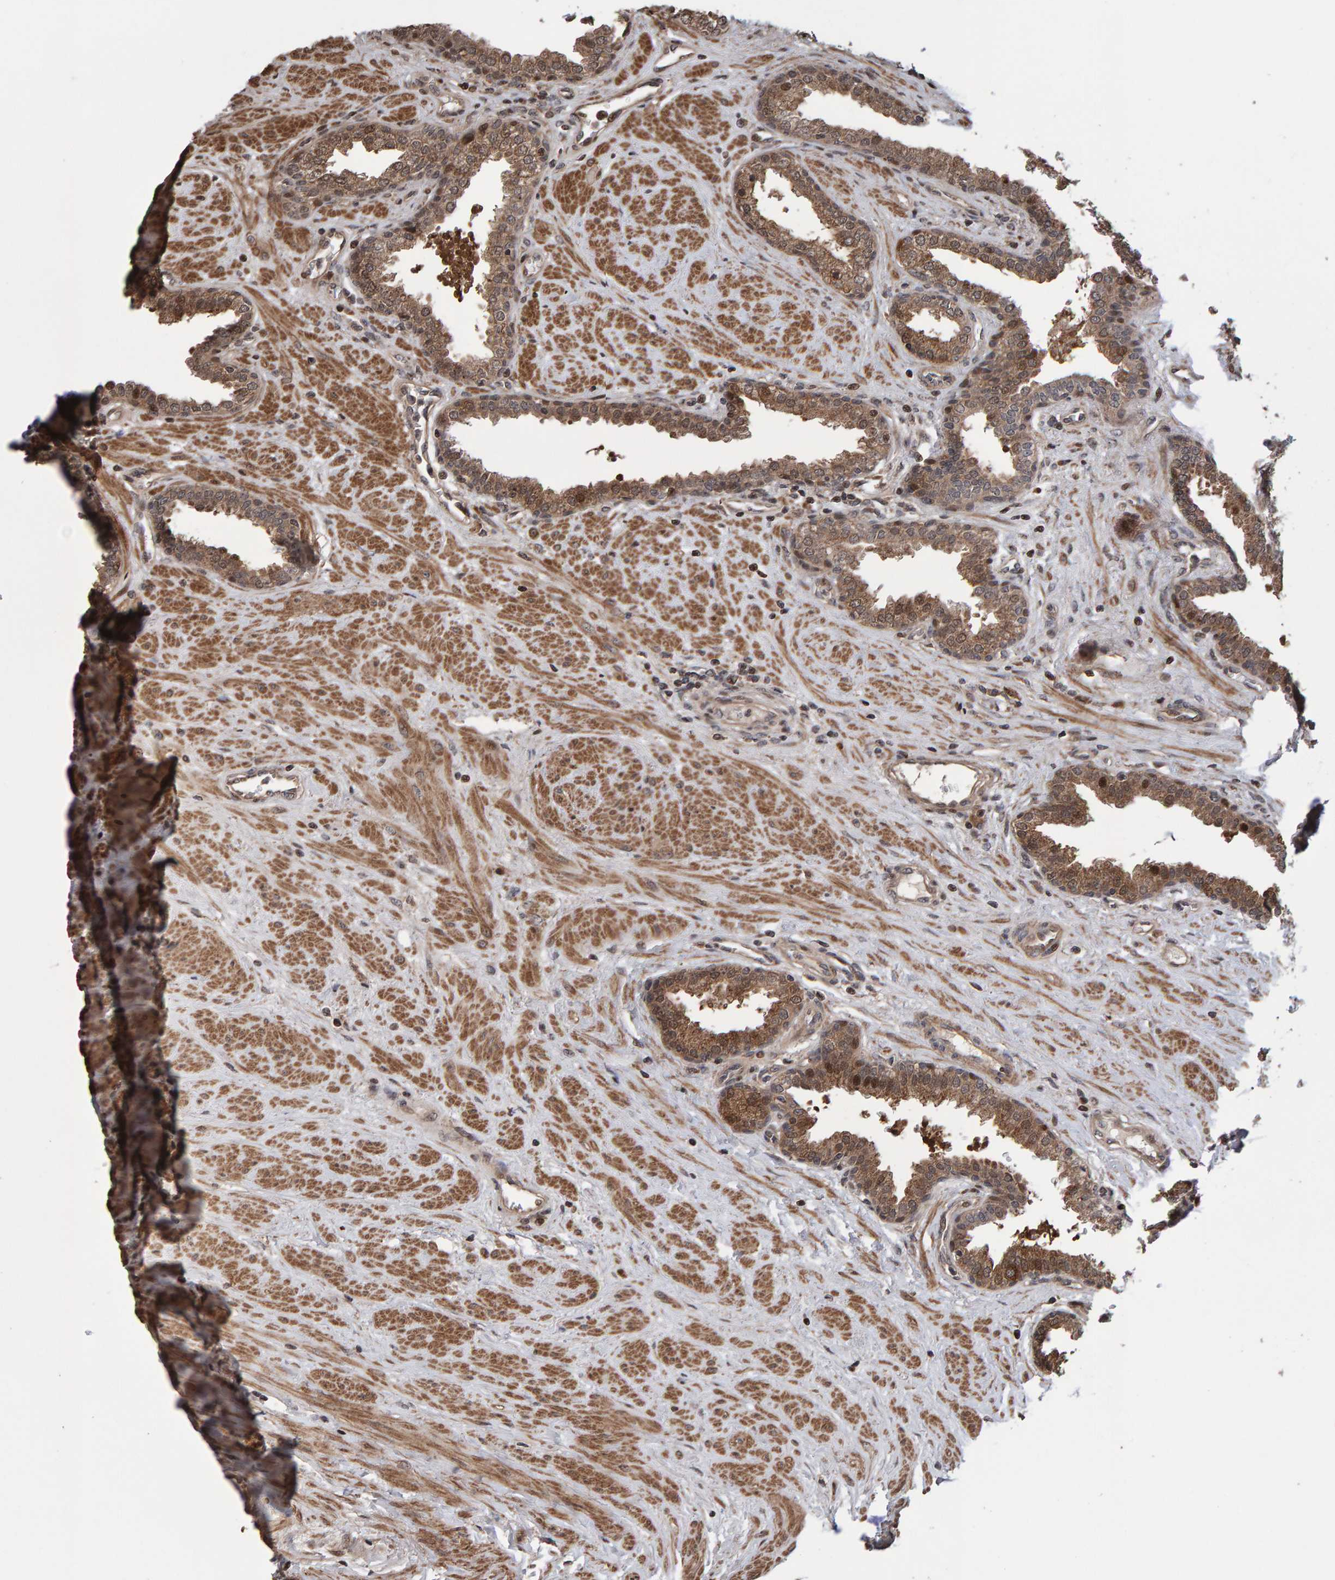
{"staining": {"intensity": "moderate", "quantity": ">75%", "location": "cytoplasmic/membranous,nuclear"}, "tissue": "prostate", "cell_type": "Glandular cells", "image_type": "normal", "snomed": [{"axis": "morphology", "description": "Normal tissue, NOS"}, {"axis": "topography", "description": "Prostate"}], "caption": "Prostate stained with DAB (3,3'-diaminobenzidine) IHC demonstrates medium levels of moderate cytoplasmic/membranous,nuclear staining in about >75% of glandular cells. Using DAB (3,3'-diaminobenzidine) (brown) and hematoxylin (blue) stains, captured at high magnification using brightfield microscopy.", "gene": "PECR", "patient": {"sex": "male", "age": 51}}